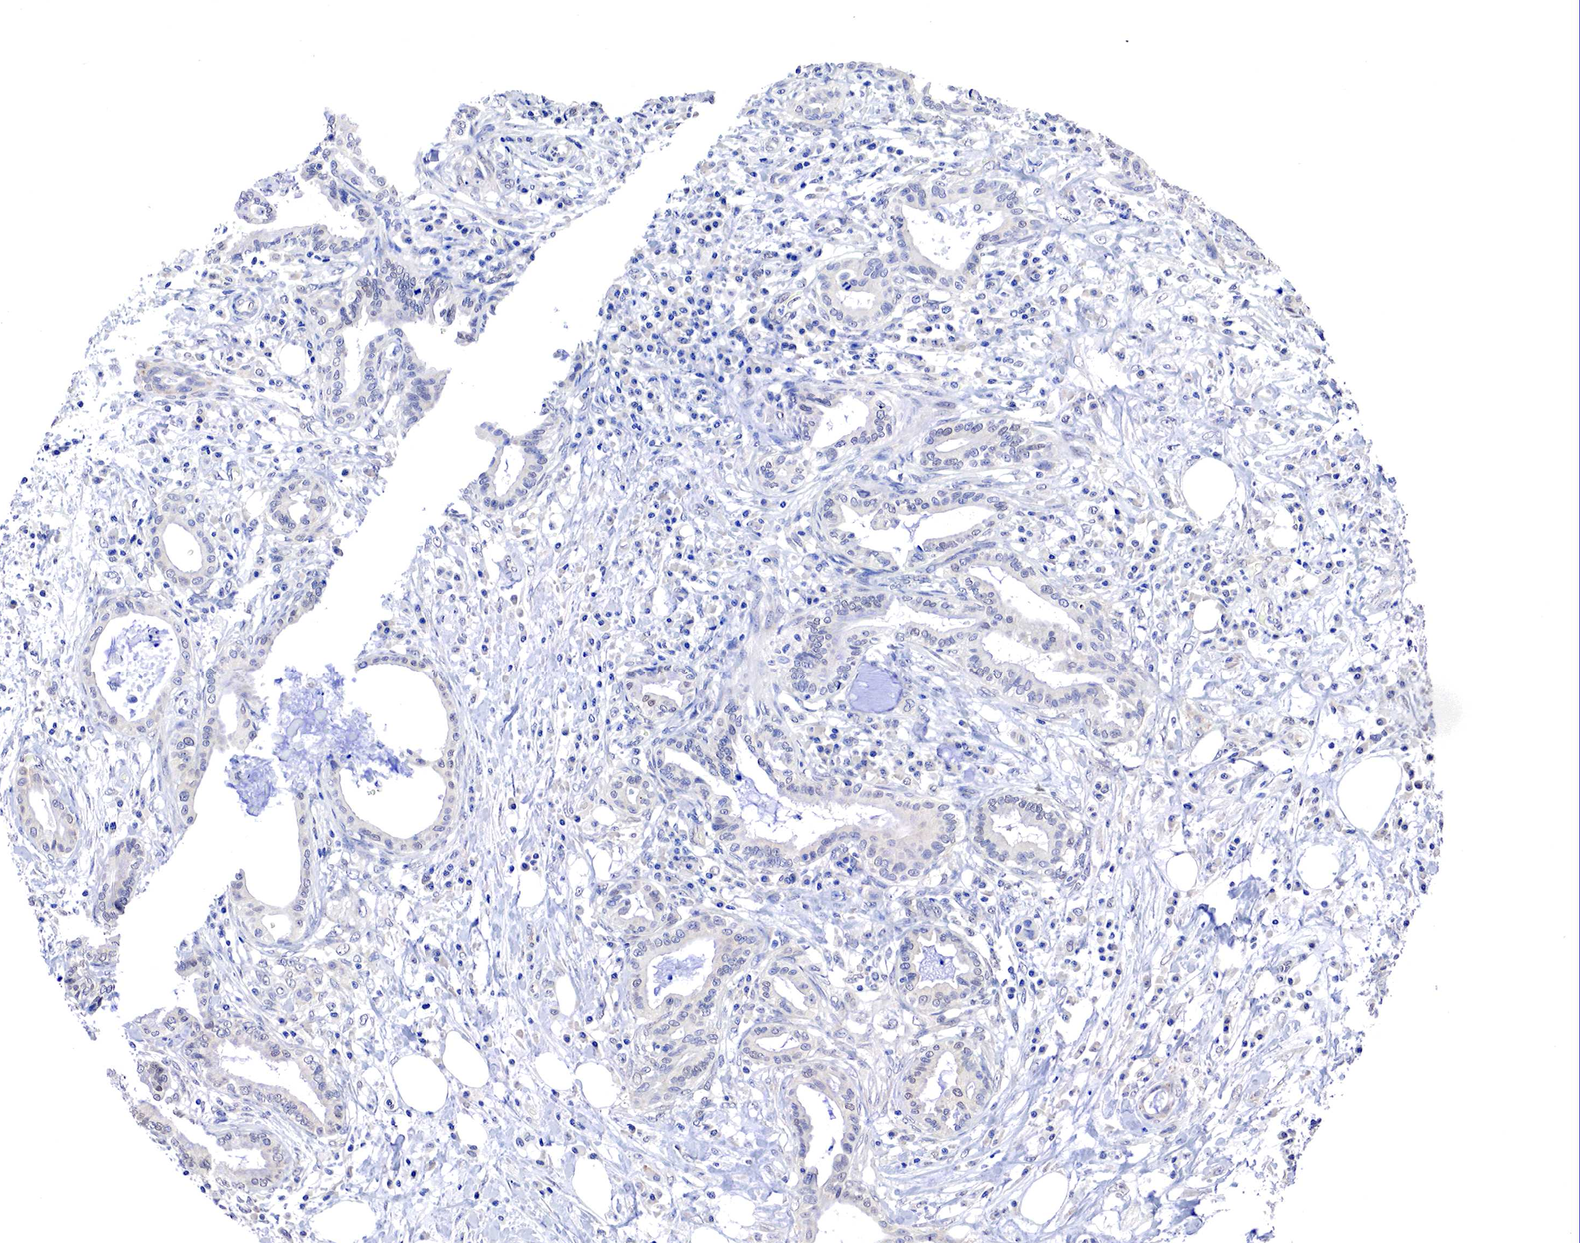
{"staining": {"intensity": "weak", "quantity": "<25%", "location": "cytoplasmic/membranous"}, "tissue": "pancreatic cancer", "cell_type": "Tumor cells", "image_type": "cancer", "snomed": [{"axis": "morphology", "description": "Adenocarcinoma, NOS"}, {"axis": "topography", "description": "Pancreas"}], "caption": "Tumor cells are negative for brown protein staining in pancreatic cancer (adenocarcinoma).", "gene": "PABIR2", "patient": {"sex": "female", "age": 64}}